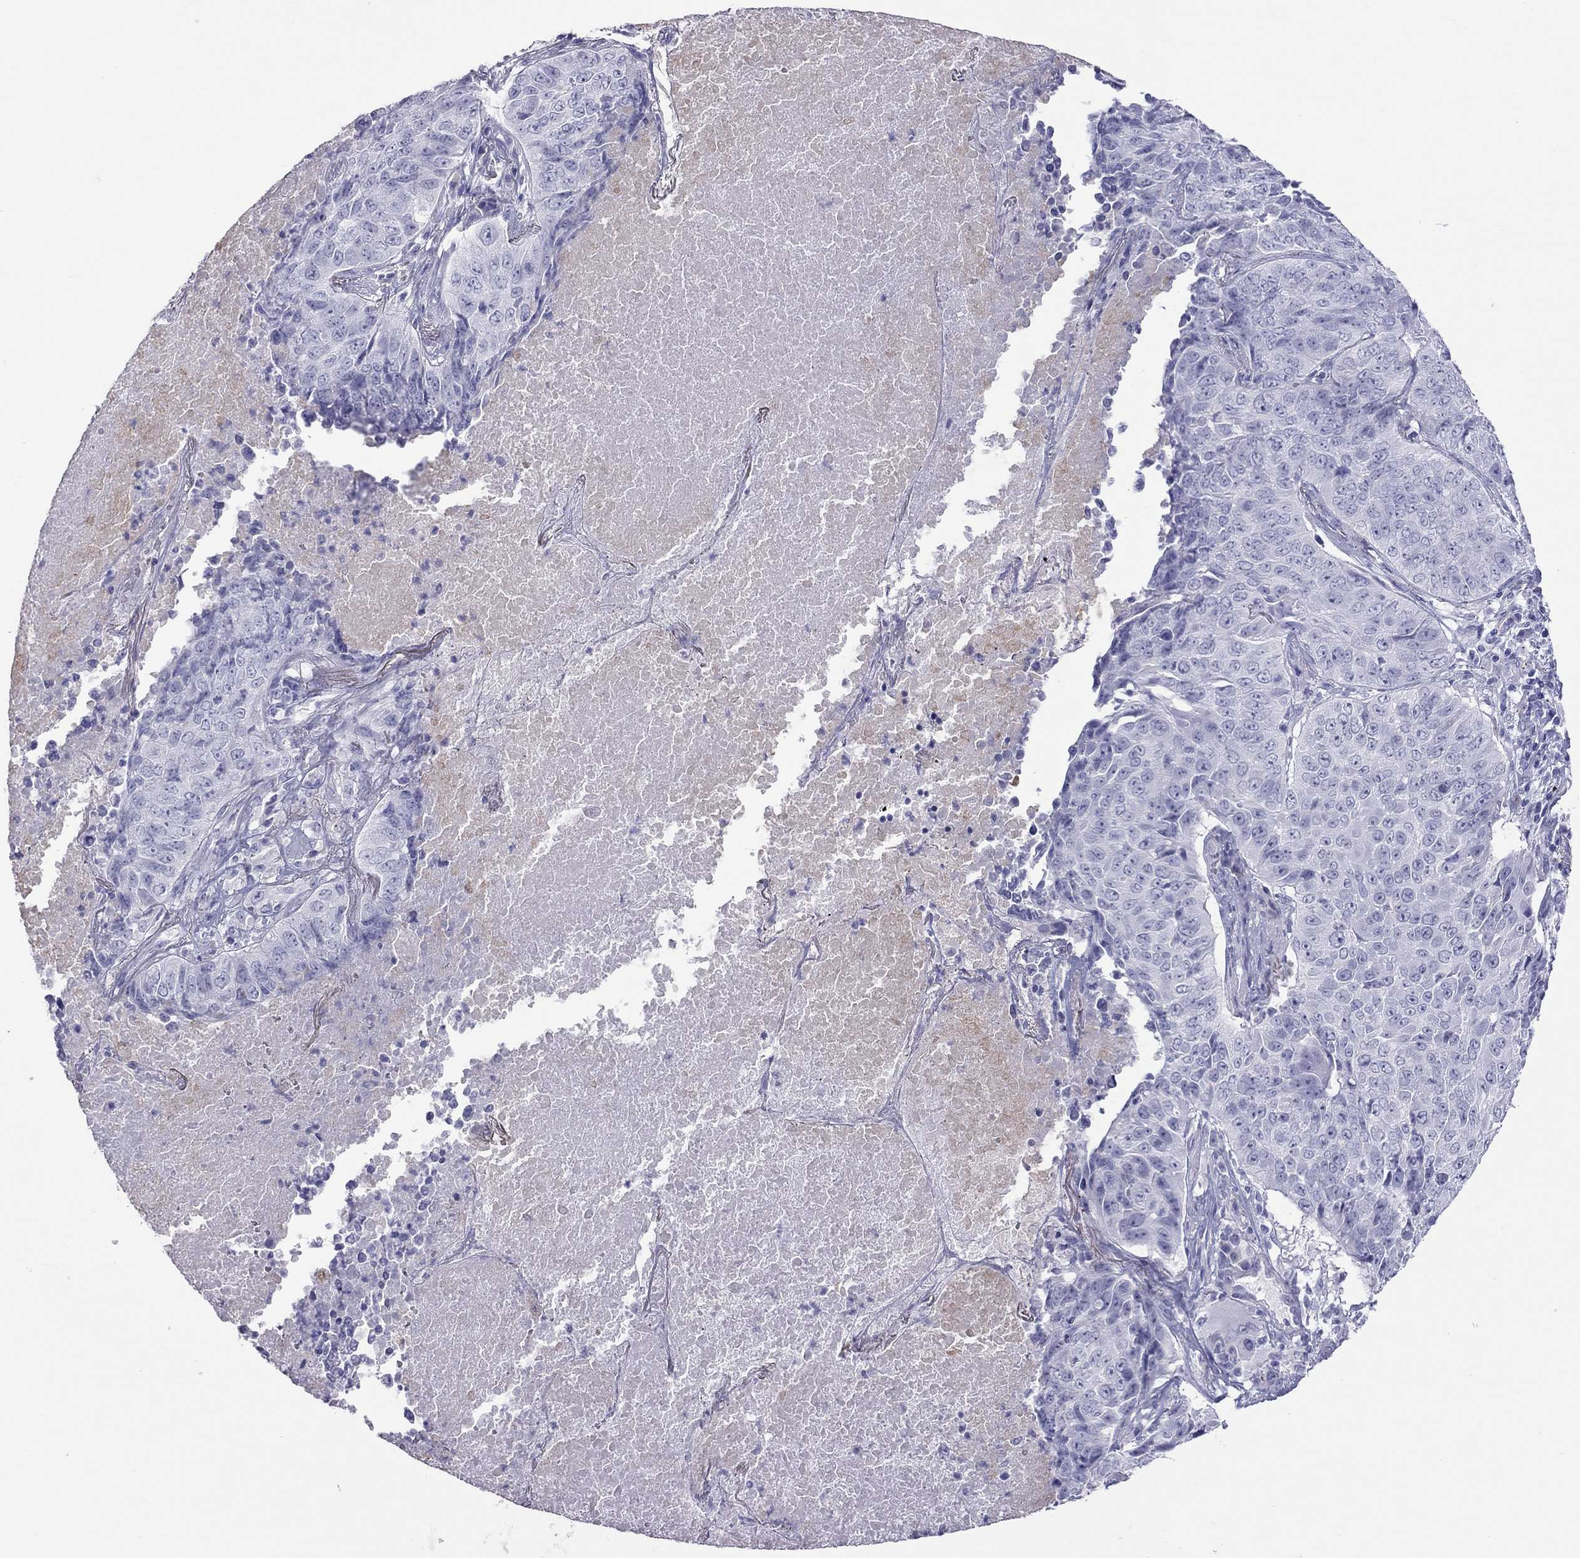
{"staining": {"intensity": "negative", "quantity": "none", "location": "none"}, "tissue": "lung cancer", "cell_type": "Tumor cells", "image_type": "cancer", "snomed": [{"axis": "morphology", "description": "Normal tissue, NOS"}, {"axis": "morphology", "description": "Squamous cell carcinoma, NOS"}, {"axis": "topography", "description": "Bronchus"}, {"axis": "topography", "description": "Lung"}], "caption": "Histopathology image shows no protein expression in tumor cells of squamous cell carcinoma (lung) tissue.", "gene": "STAG3", "patient": {"sex": "male", "age": 64}}